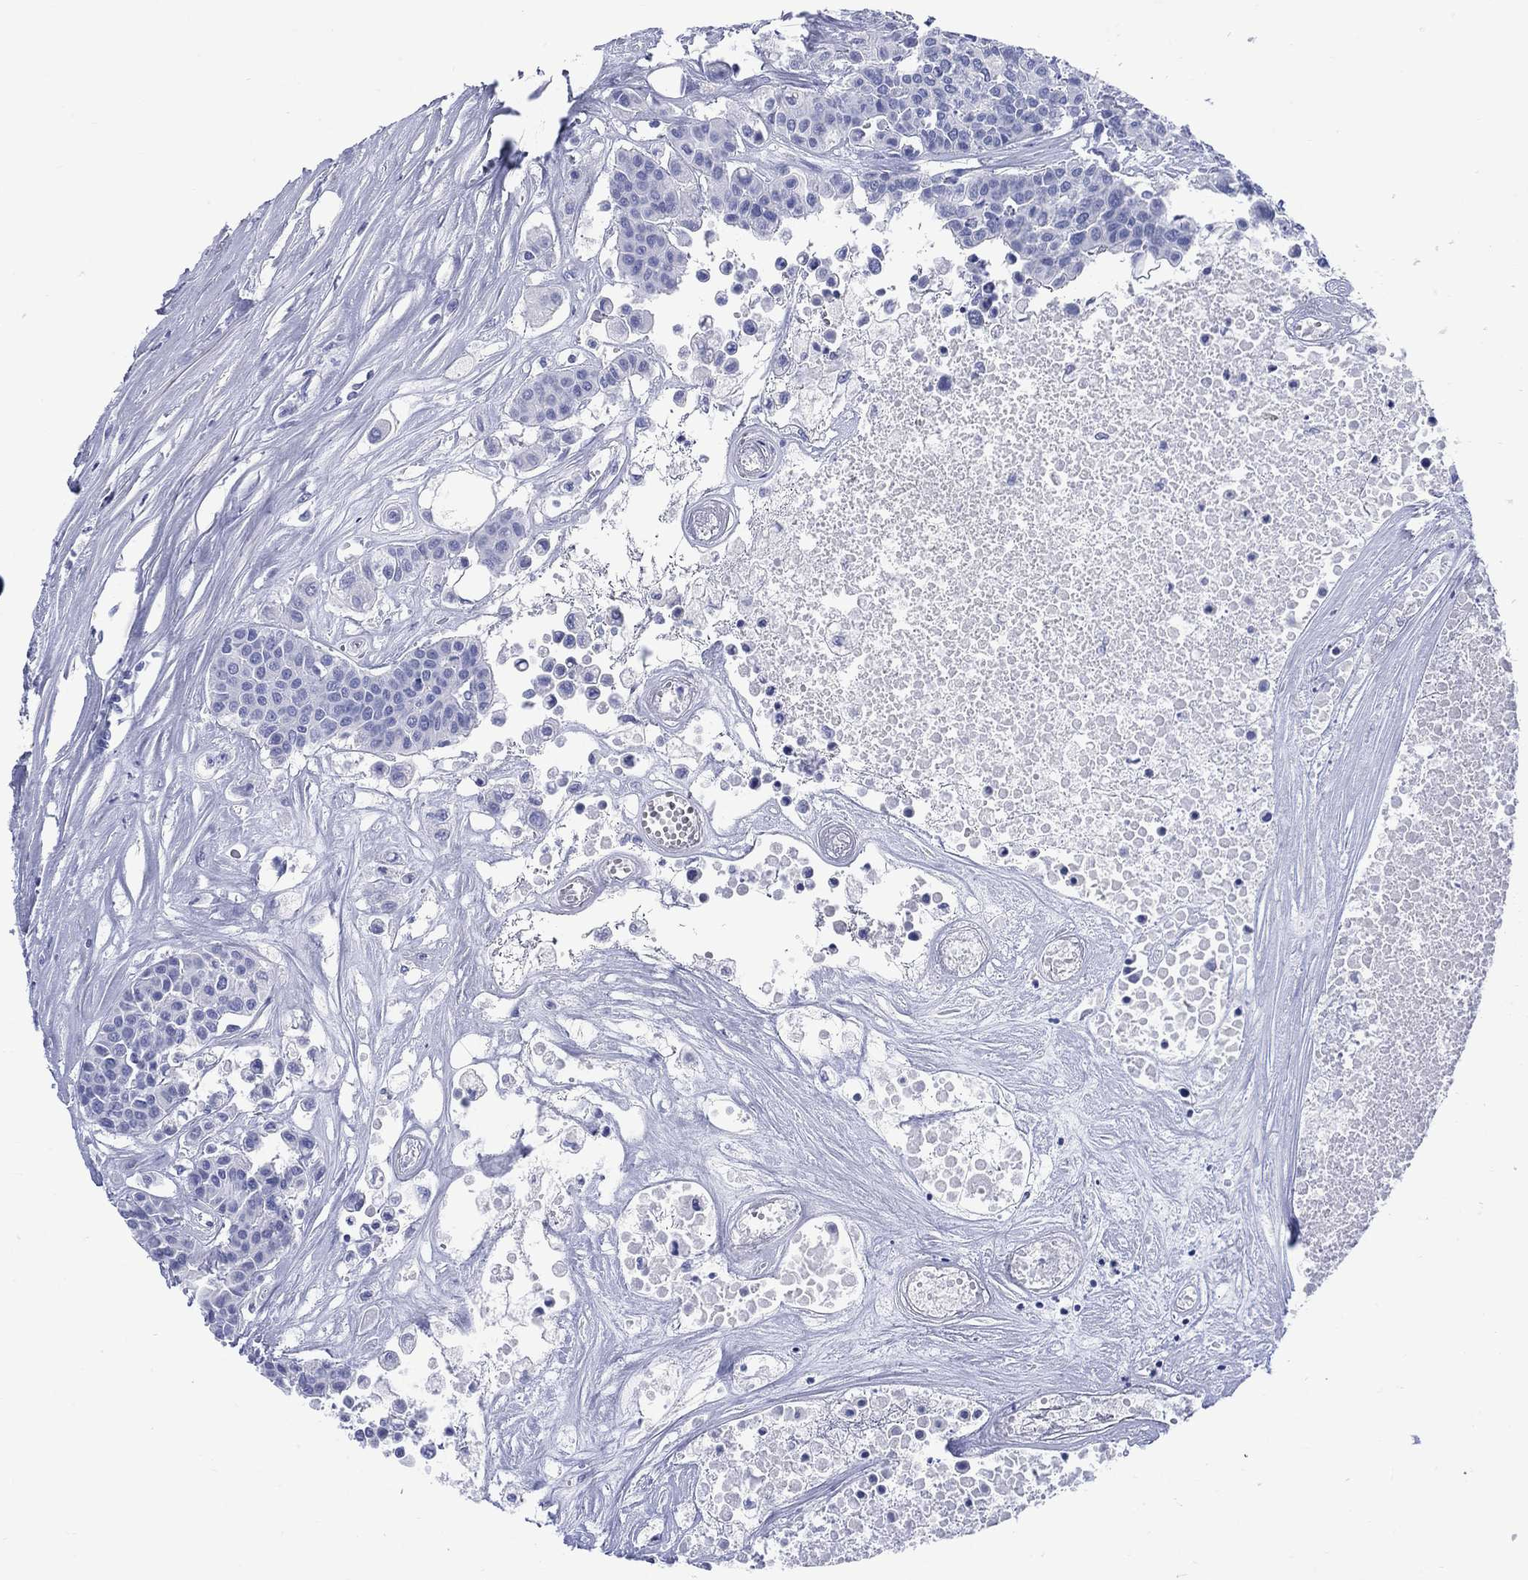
{"staining": {"intensity": "negative", "quantity": "none", "location": "none"}, "tissue": "carcinoid", "cell_type": "Tumor cells", "image_type": "cancer", "snomed": [{"axis": "morphology", "description": "Carcinoid, malignant, NOS"}, {"axis": "topography", "description": "Colon"}], "caption": "A high-resolution micrograph shows immunohistochemistry (IHC) staining of malignant carcinoid, which shows no significant positivity in tumor cells. (DAB (3,3'-diaminobenzidine) immunohistochemistry (IHC) visualized using brightfield microscopy, high magnification).", "gene": "LRRD1", "patient": {"sex": "male", "age": 81}}